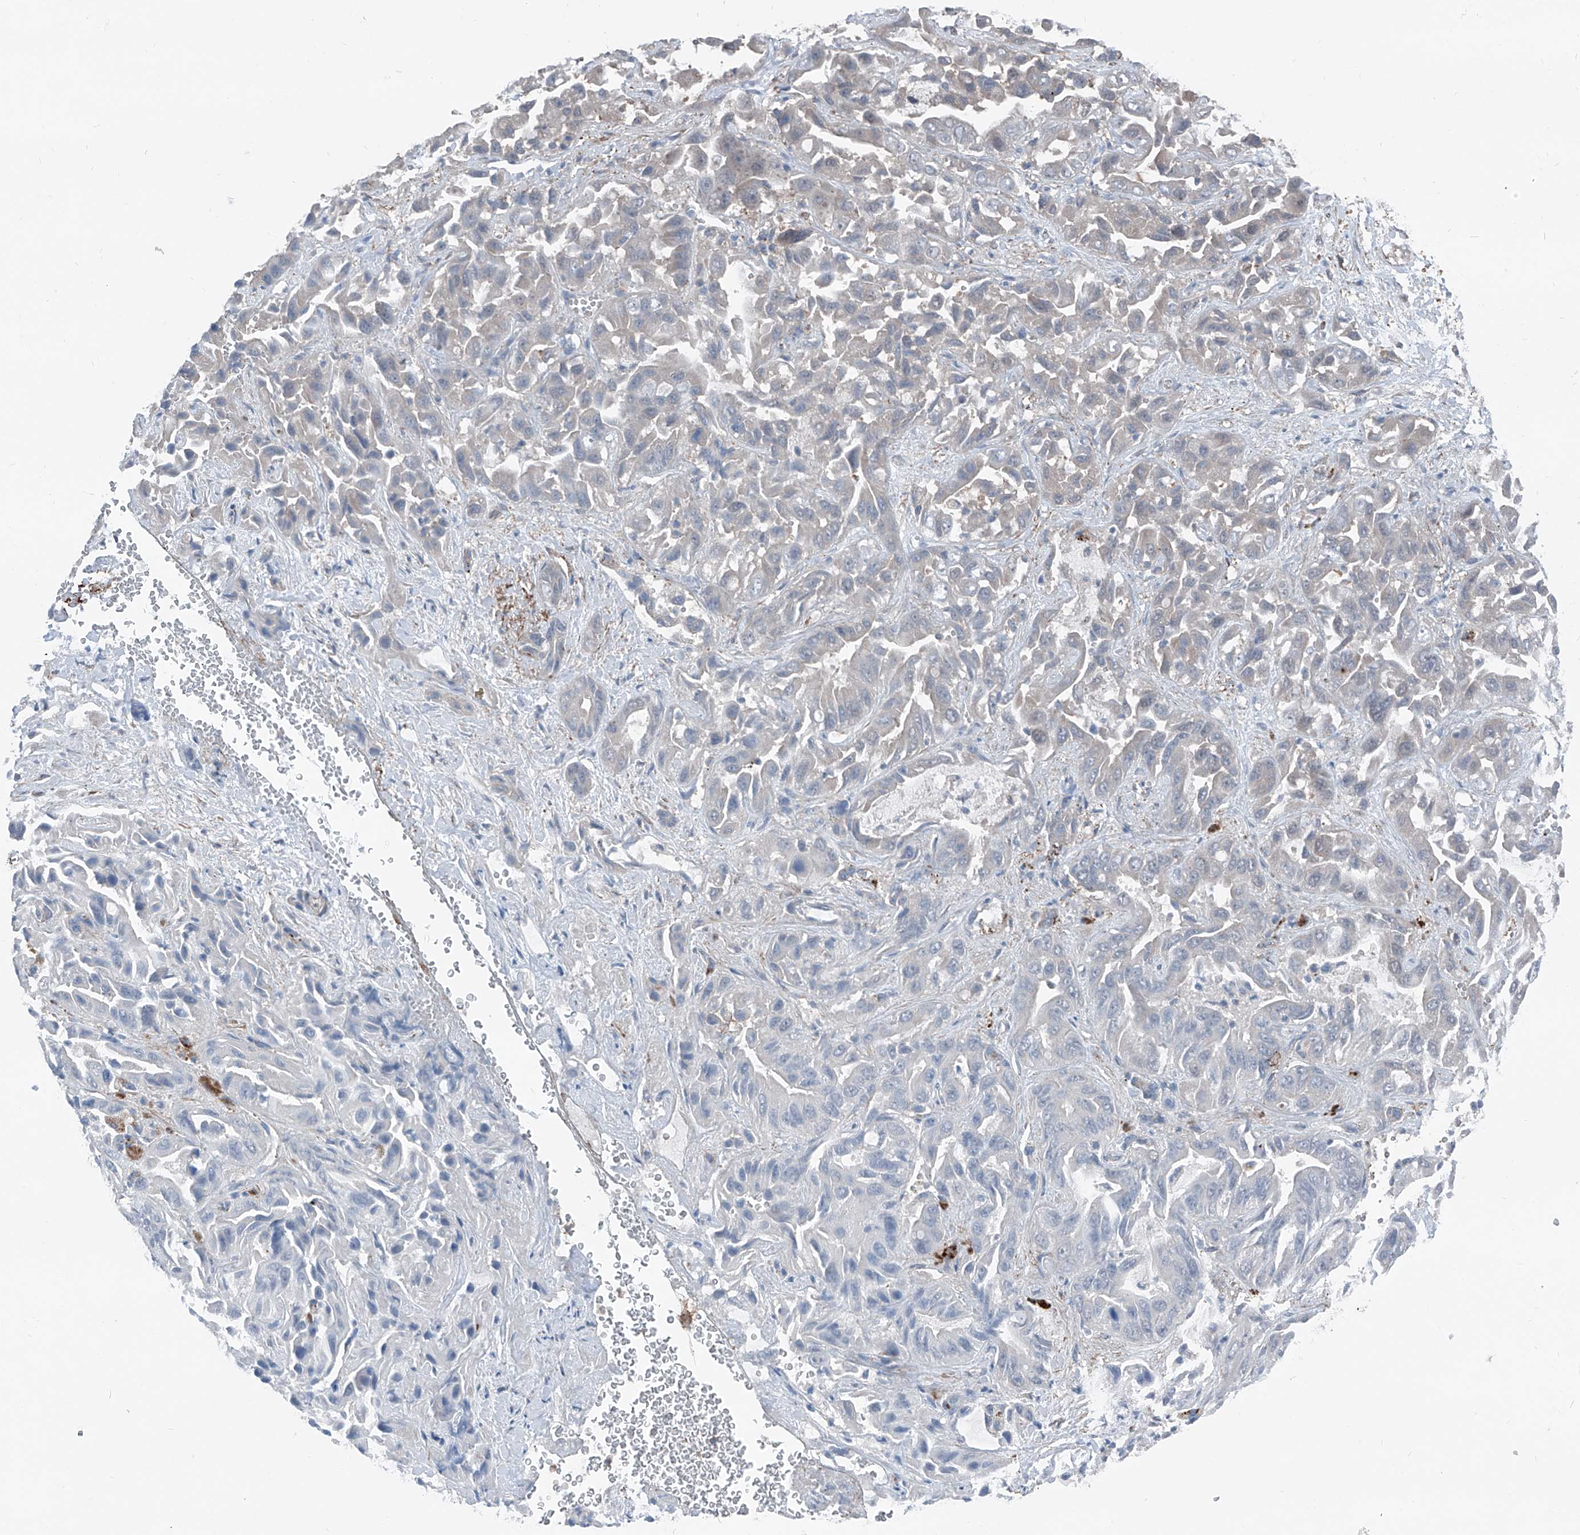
{"staining": {"intensity": "negative", "quantity": "none", "location": "none"}, "tissue": "liver cancer", "cell_type": "Tumor cells", "image_type": "cancer", "snomed": [{"axis": "morphology", "description": "Cholangiocarcinoma"}, {"axis": "topography", "description": "Liver"}], "caption": "High magnification brightfield microscopy of cholangiocarcinoma (liver) stained with DAB (brown) and counterstained with hematoxylin (blue): tumor cells show no significant expression.", "gene": "HSPB11", "patient": {"sex": "female", "age": 52}}